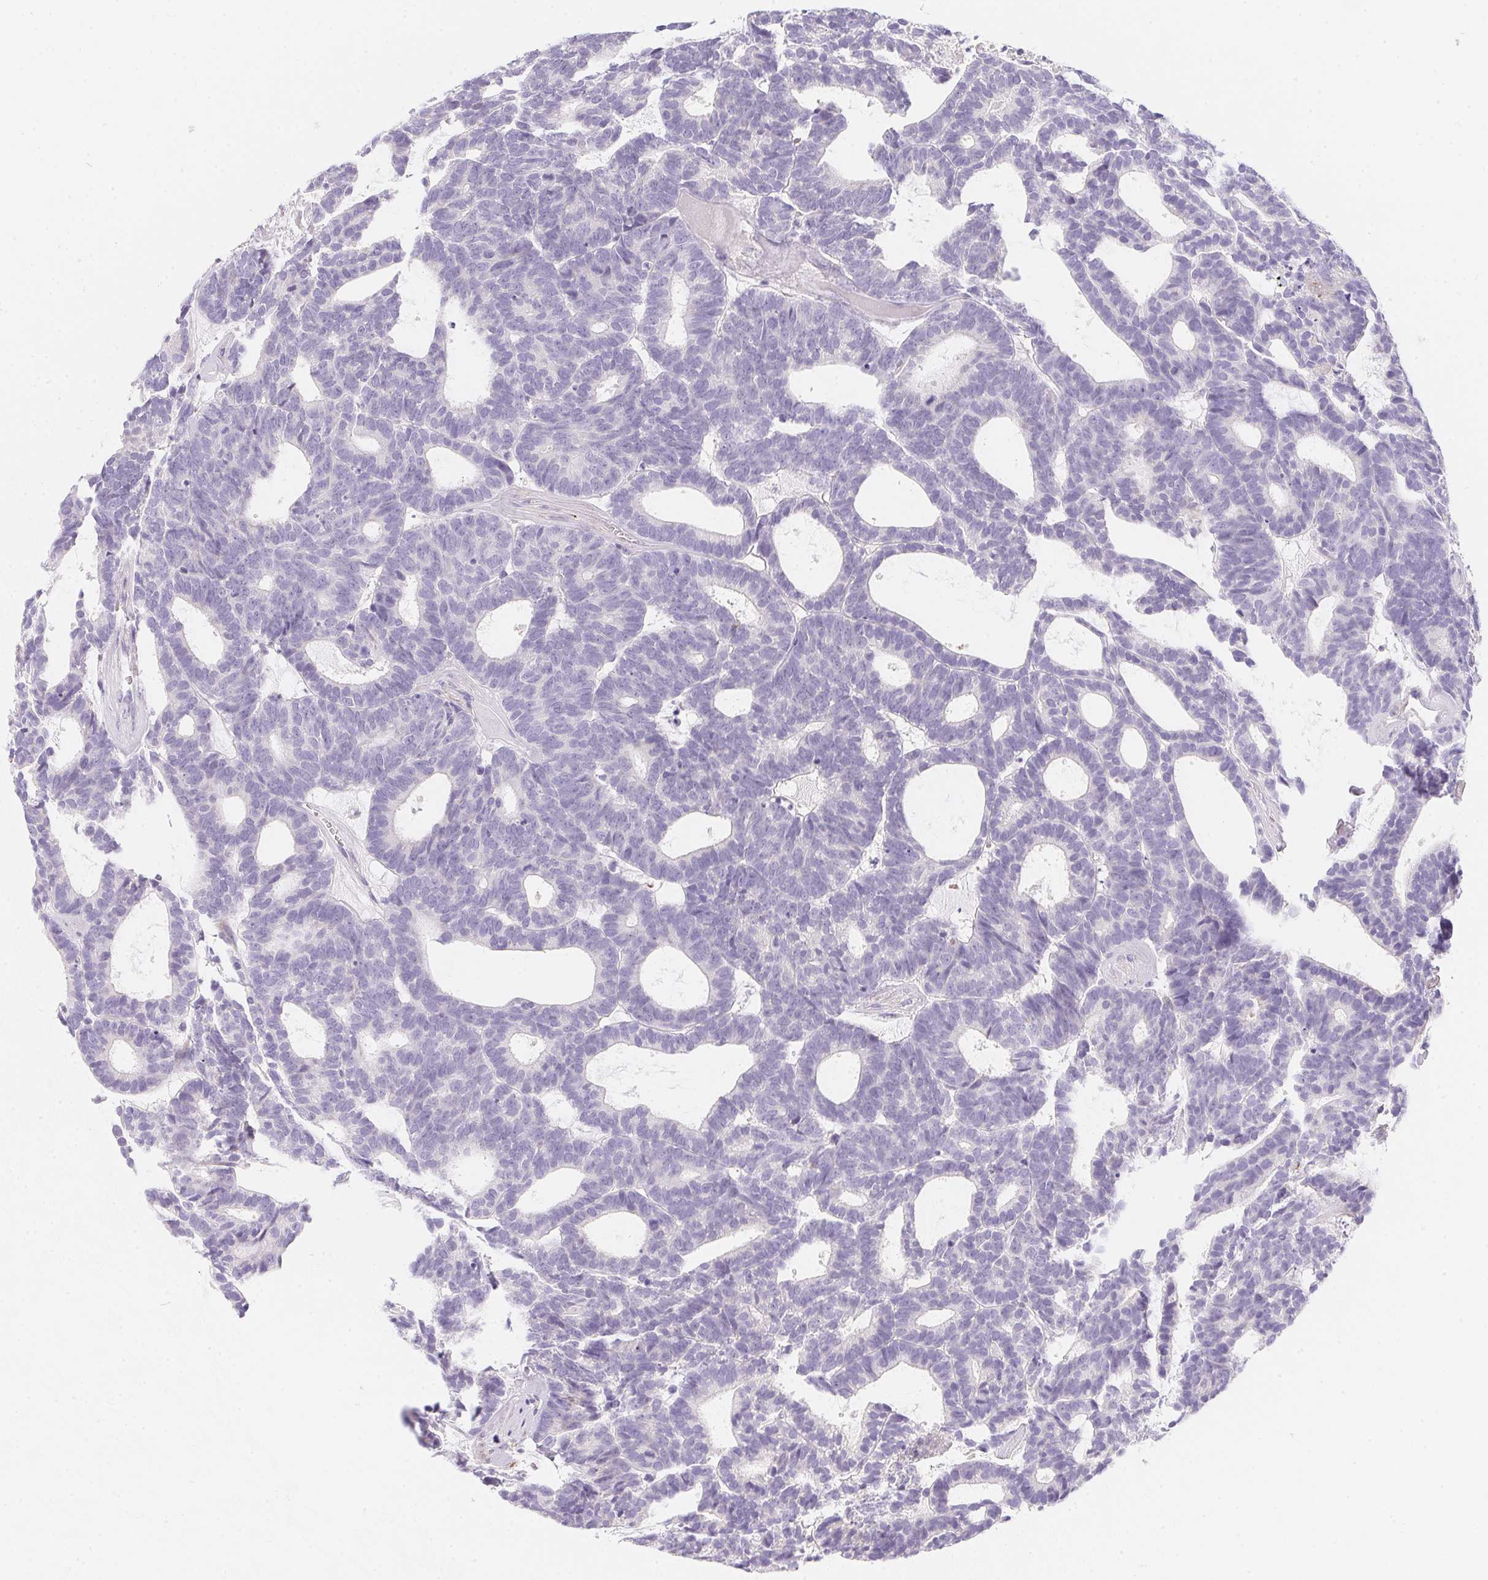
{"staining": {"intensity": "negative", "quantity": "none", "location": "none"}, "tissue": "head and neck cancer", "cell_type": "Tumor cells", "image_type": "cancer", "snomed": [{"axis": "morphology", "description": "Adenocarcinoma, NOS"}, {"axis": "topography", "description": "Head-Neck"}], "caption": "Micrograph shows no significant protein expression in tumor cells of head and neck cancer.", "gene": "MAP1A", "patient": {"sex": "female", "age": 81}}